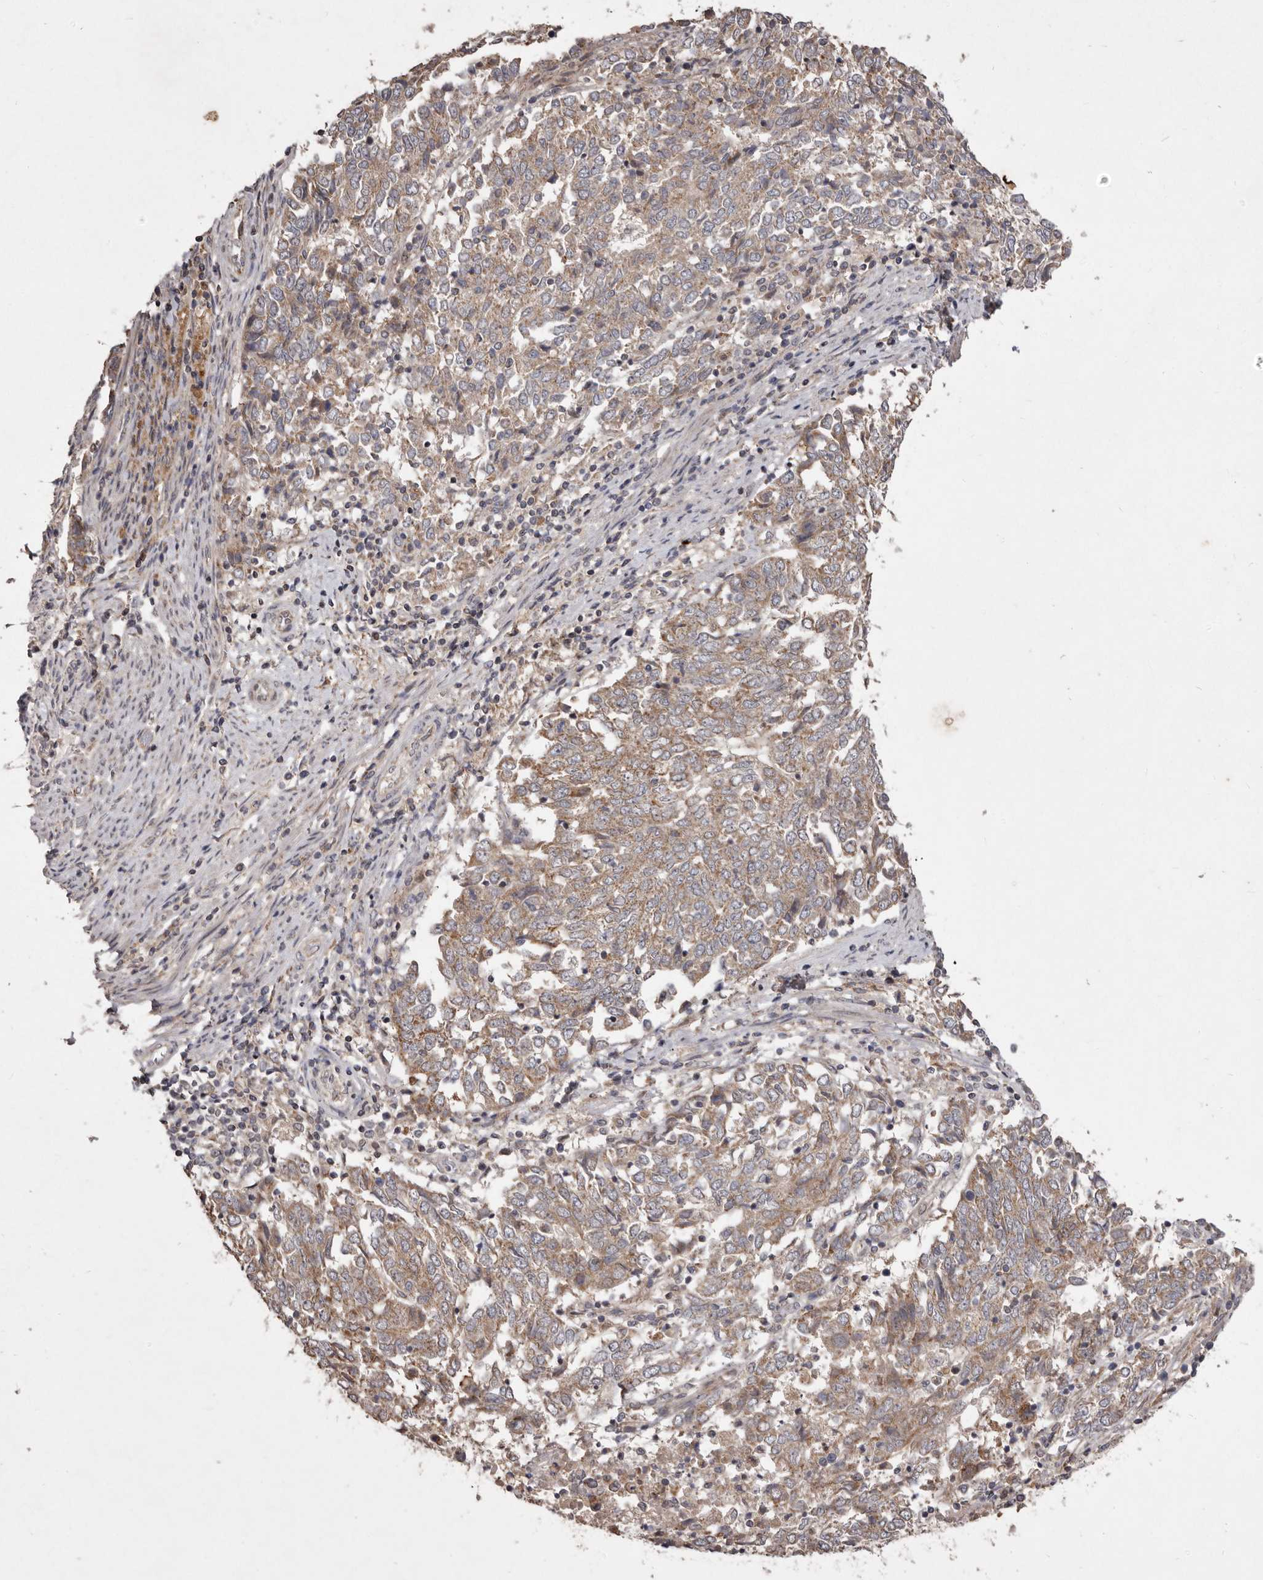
{"staining": {"intensity": "weak", "quantity": ">75%", "location": "cytoplasmic/membranous"}, "tissue": "endometrial cancer", "cell_type": "Tumor cells", "image_type": "cancer", "snomed": [{"axis": "morphology", "description": "Adenocarcinoma, NOS"}, {"axis": "topography", "description": "Endometrium"}], "caption": "Tumor cells display weak cytoplasmic/membranous expression in approximately >75% of cells in endometrial adenocarcinoma.", "gene": "FLAD1", "patient": {"sex": "female", "age": 80}}